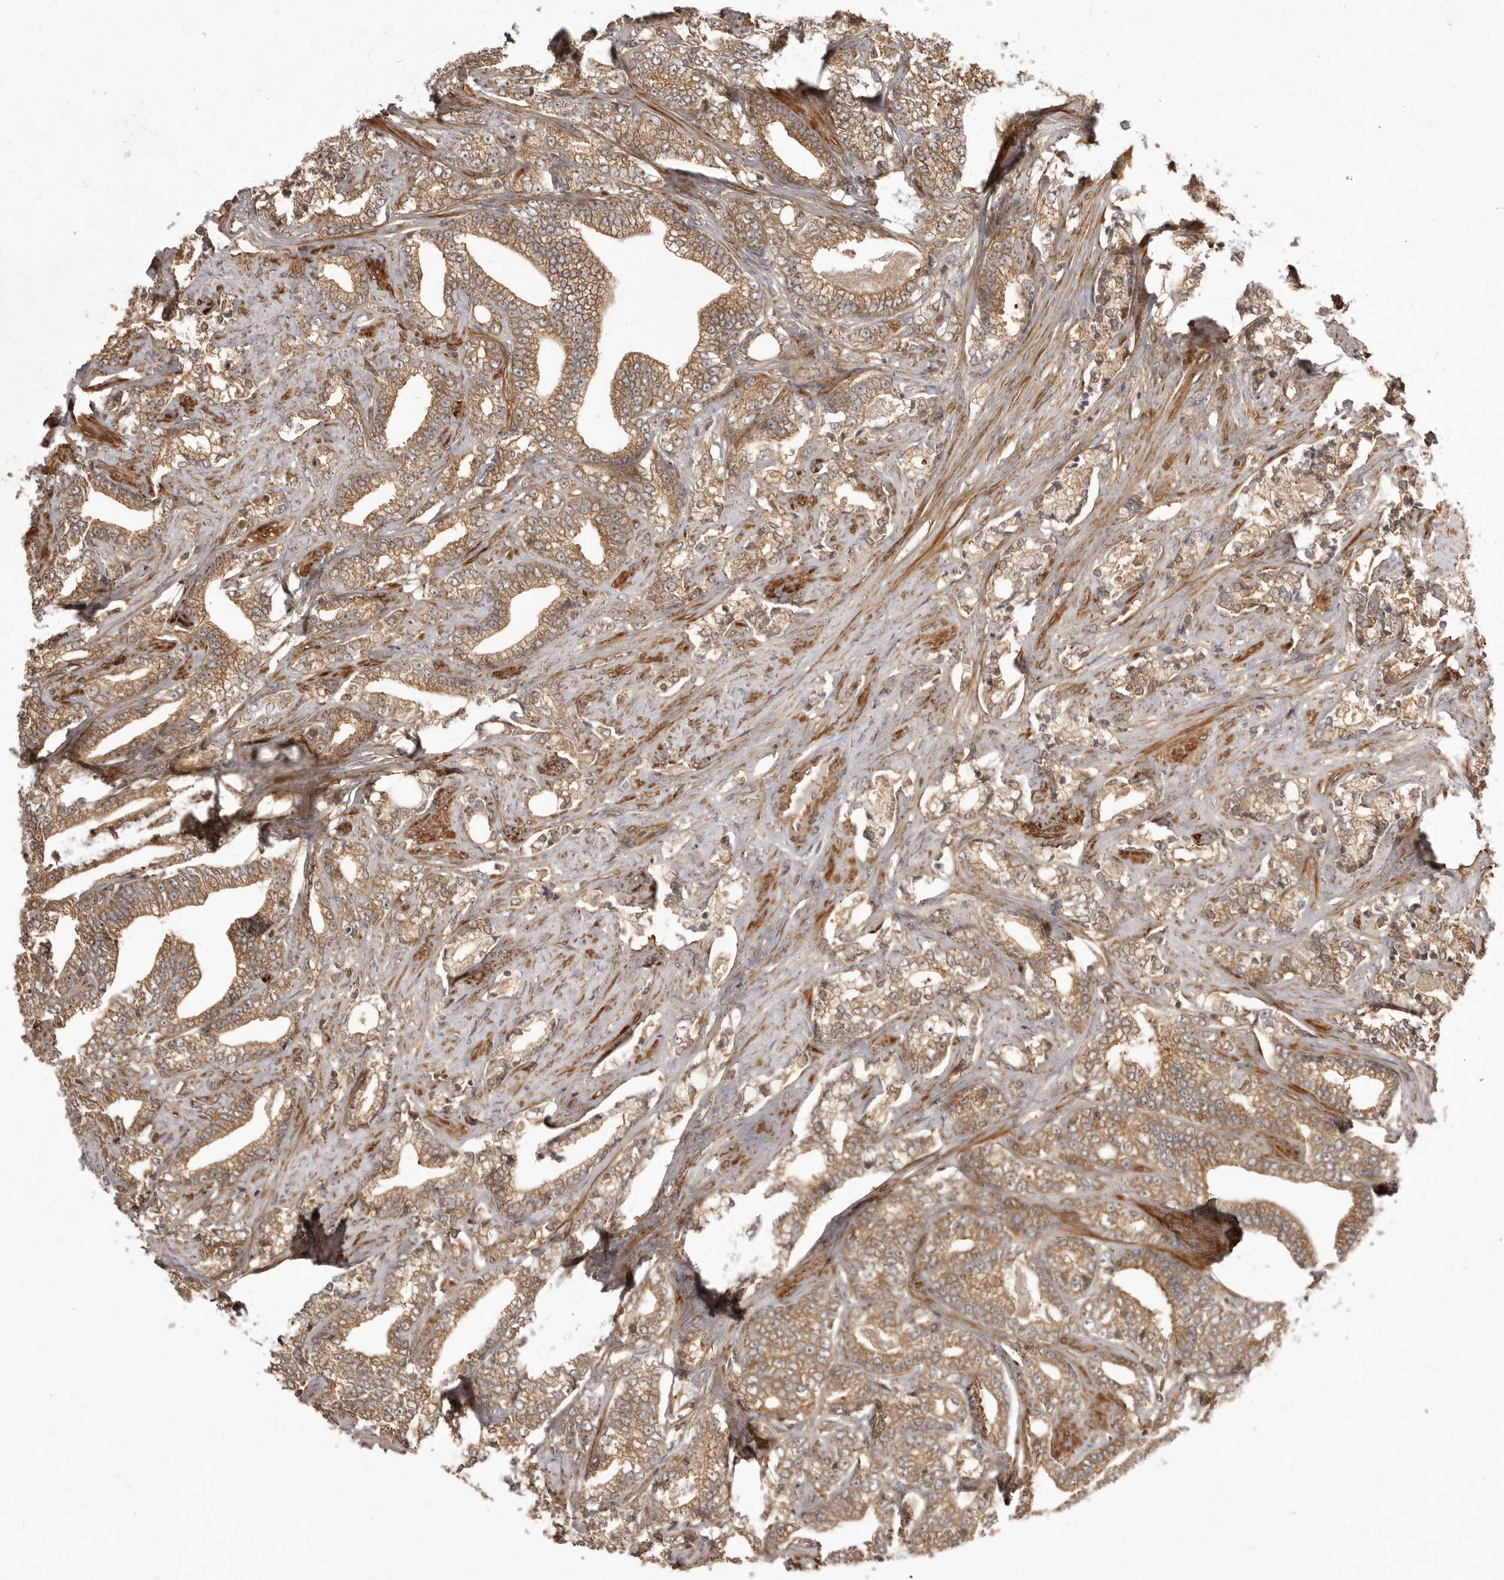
{"staining": {"intensity": "moderate", "quantity": ">75%", "location": "cytoplasmic/membranous"}, "tissue": "prostate cancer", "cell_type": "Tumor cells", "image_type": "cancer", "snomed": [{"axis": "morphology", "description": "Adenocarcinoma, High grade"}, {"axis": "topography", "description": "Prostate and seminal vesicle, NOS"}], "caption": "IHC image of neoplastic tissue: human prostate cancer (high-grade adenocarcinoma) stained using immunohistochemistry (IHC) exhibits medium levels of moderate protein expression localized specifically in the cytoplasmic/membranous of tumor cells, appearing as a cytoplasmic/membranous brown color.", "gene": "NFKBIA", "patient": {"sex": "male", "age": 67}}